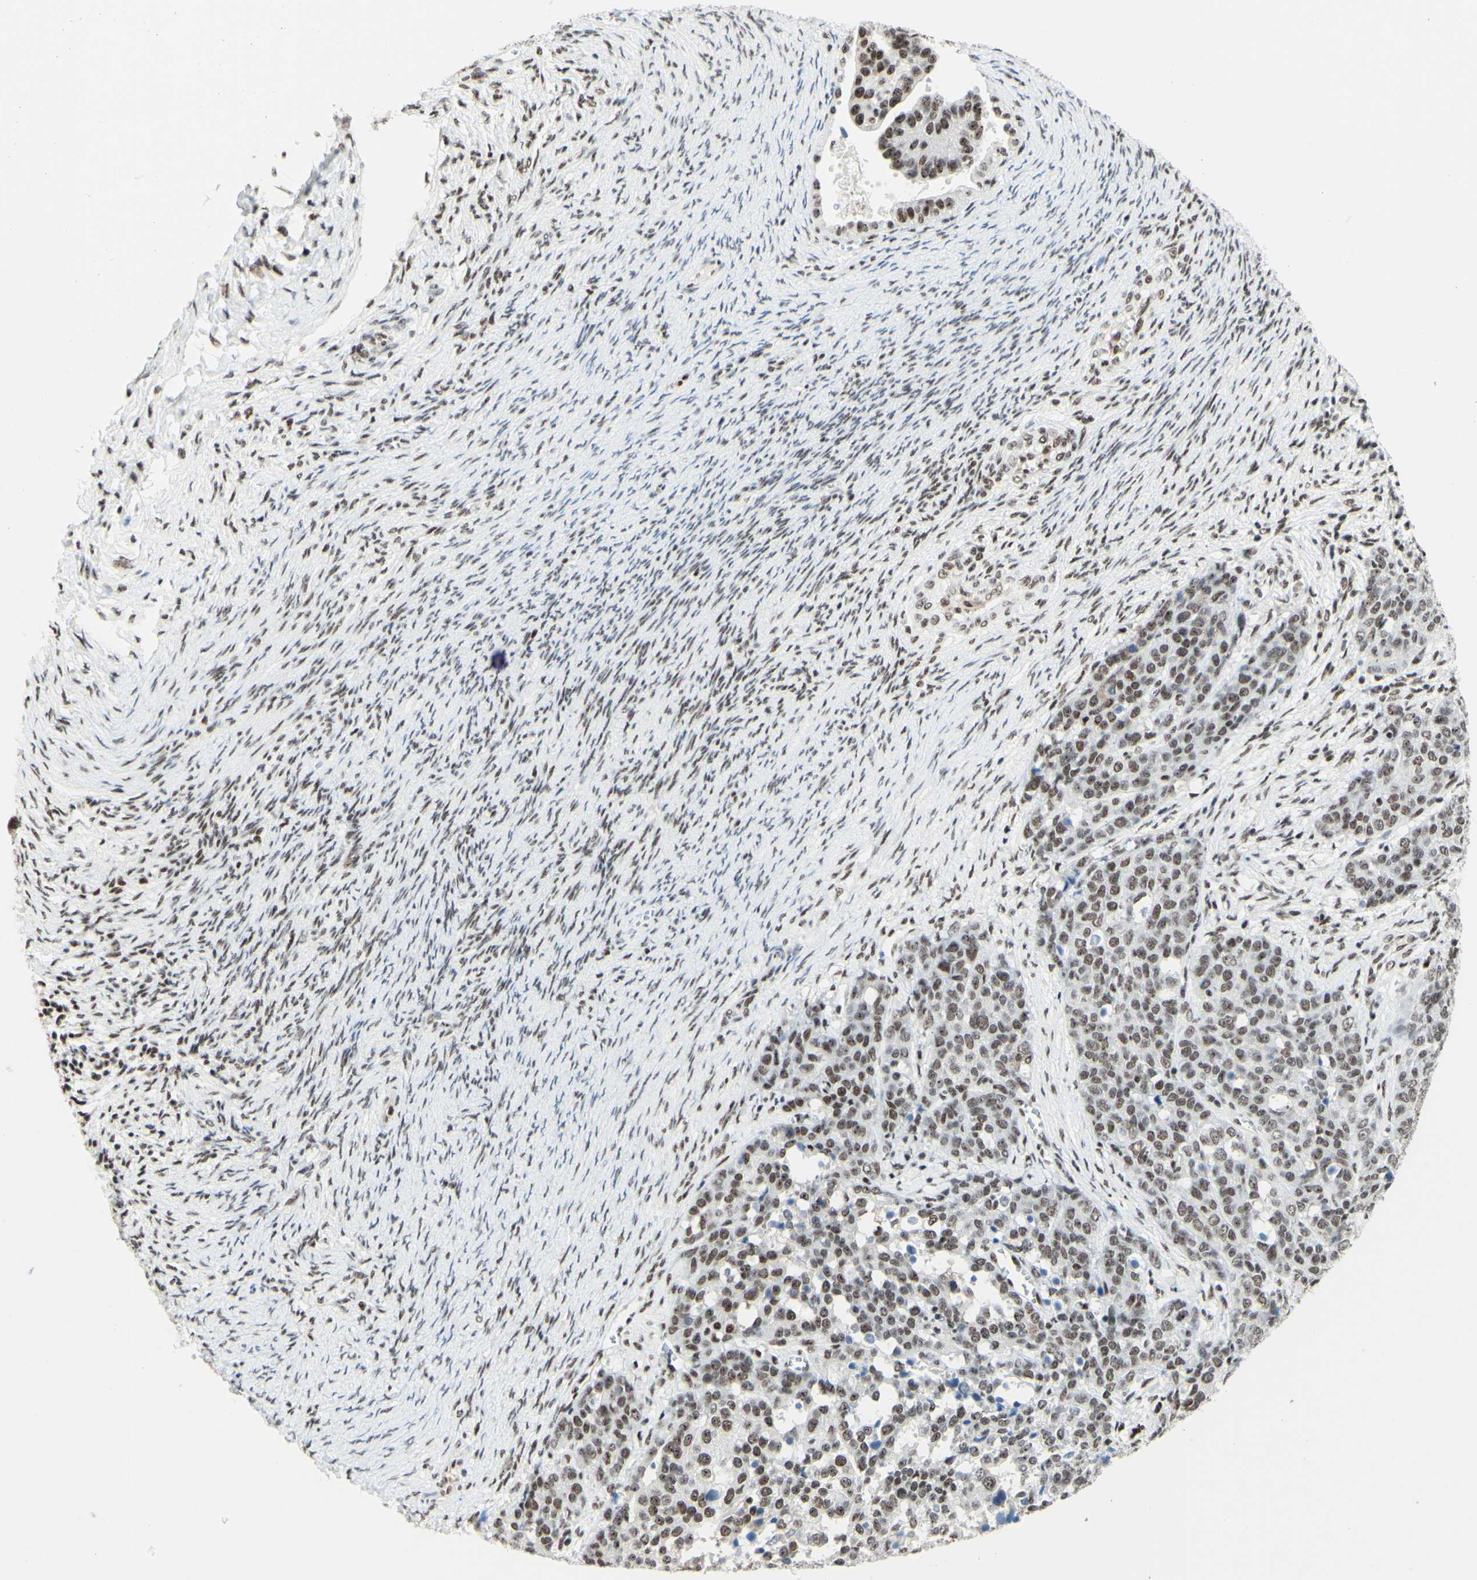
{"staining": {"intensity": "weak", "quantity": "25%-75%", "location": "nuclear"}, "tissue": "ovarian cancer", "cell_type": "Tumor cells", "image_type": "cancer", "snomed": [{"axis": "morphology", "description": "Cystadenocarcinoma, serous, NOS"}, {"axis": "topography", "description": "Ovary"}], "caption": "DAB immunohistochemical staining of human ovarian cancer (serous cystadenocarcinoma) reveals weak nuclear protein positivity in about 25%-75% of tumor cells.", "gene": "WTAP", "patient": {"sex": "female", "age": 44}}